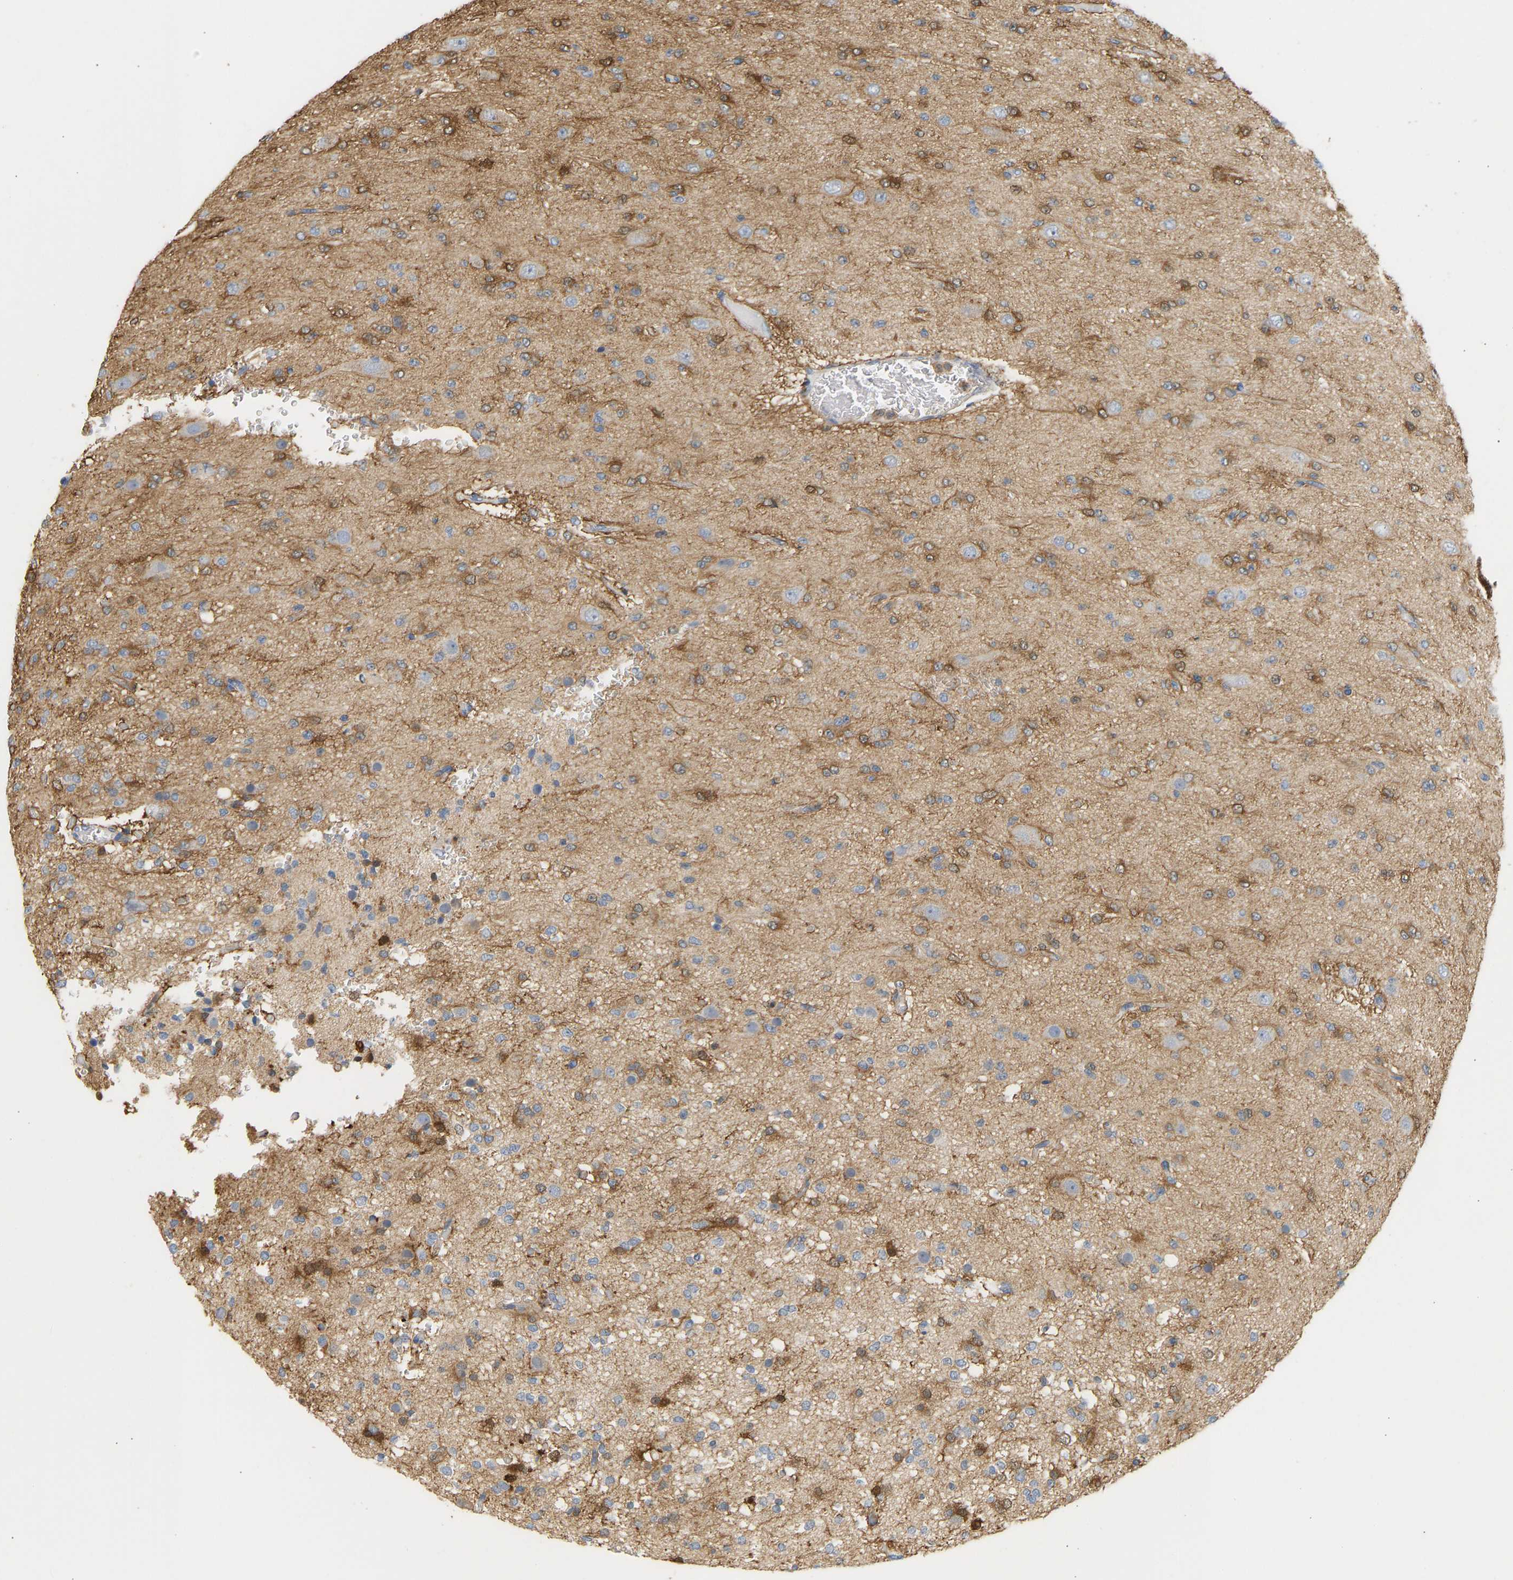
{"staining": {"intensity": "moderate", "quantity": "25%-75%", "location": "cytoplasmic/membranous"}, "tissue": "glioma", "cell_type": "Tumor cells", "image_type": "cancer", "snomed": [{"axis": "morphology", "description": "Glioma, malignant, Low grade"}, {"axis": "topography", "description": "Brain"}], "caption": "Protein staining demonstrates moderate cytoplasmic/membranous expression in about 25%-75% of tumor cells in glioma. The protein of interest is stained brown, and the nuclei are stained in blue (DAB (3,3'-diaminobenzidine) IHC with brightfield microscopy, high magnification).", "gene": "ENO1", "patient": {"sex": "male", "age": 38}}